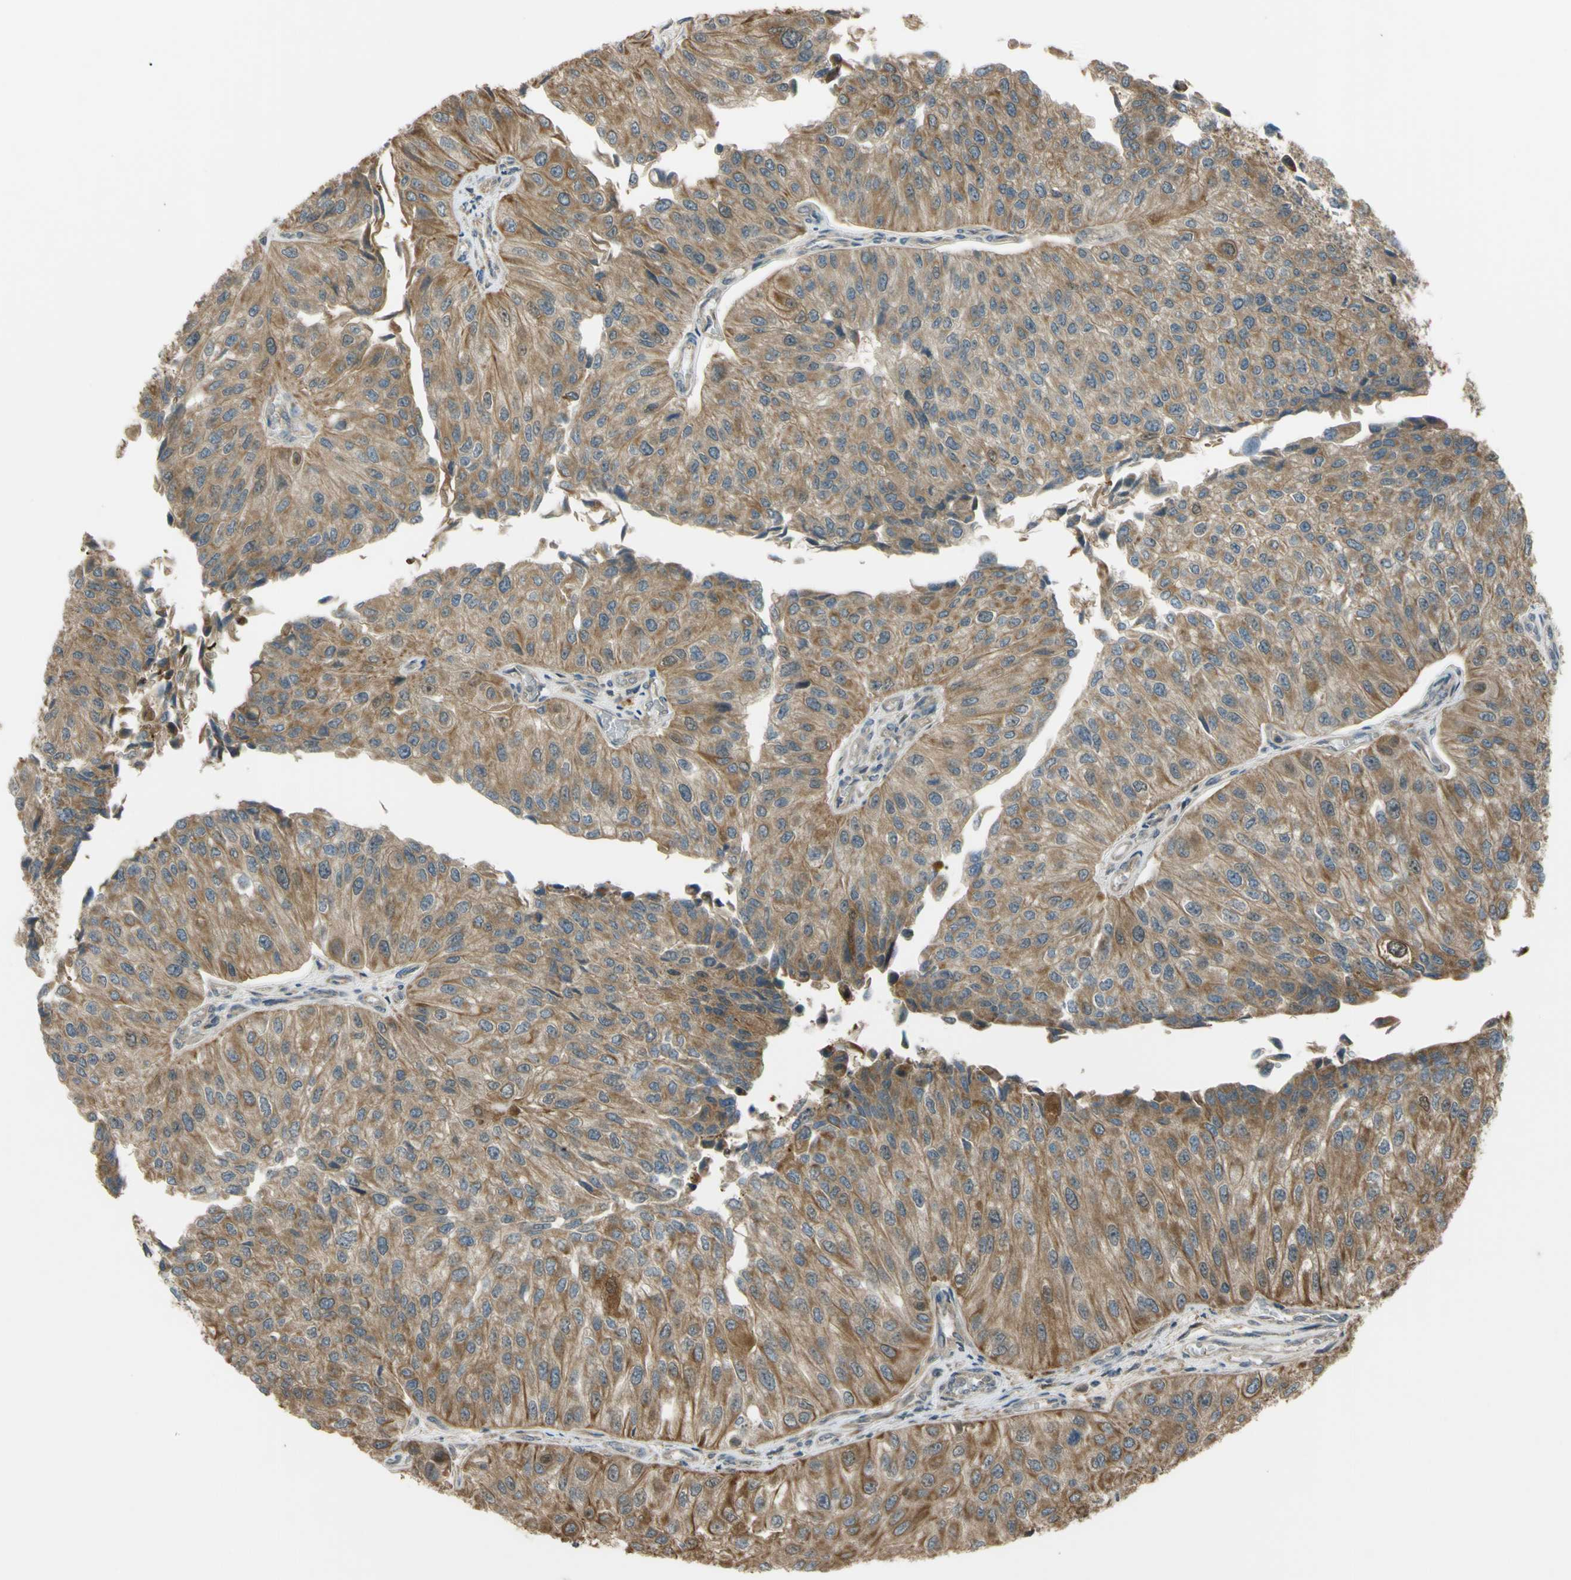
{"staining": {"intensity": "moderate", "quantity": ">75%", "location": "cytoplasmic/membranous"}, "tissue": "urothelial cancer", "cell_type": "Tumor cells", "image_type": "cancer", "snomed": [{"axis": "morphology", "description": "Urothelial carcinoma, High grade"}, {"axis": "topography", "description": "Kidney"}, {"axis": "topography", "description": "Urinary bladder"}], "caption": "Human urothelial carcinoma (high-grade) stained with a protein marker shows moderate staining in tumor cells.", "gene": "FLII", "patient": {"sex": "male", "age": 77}}